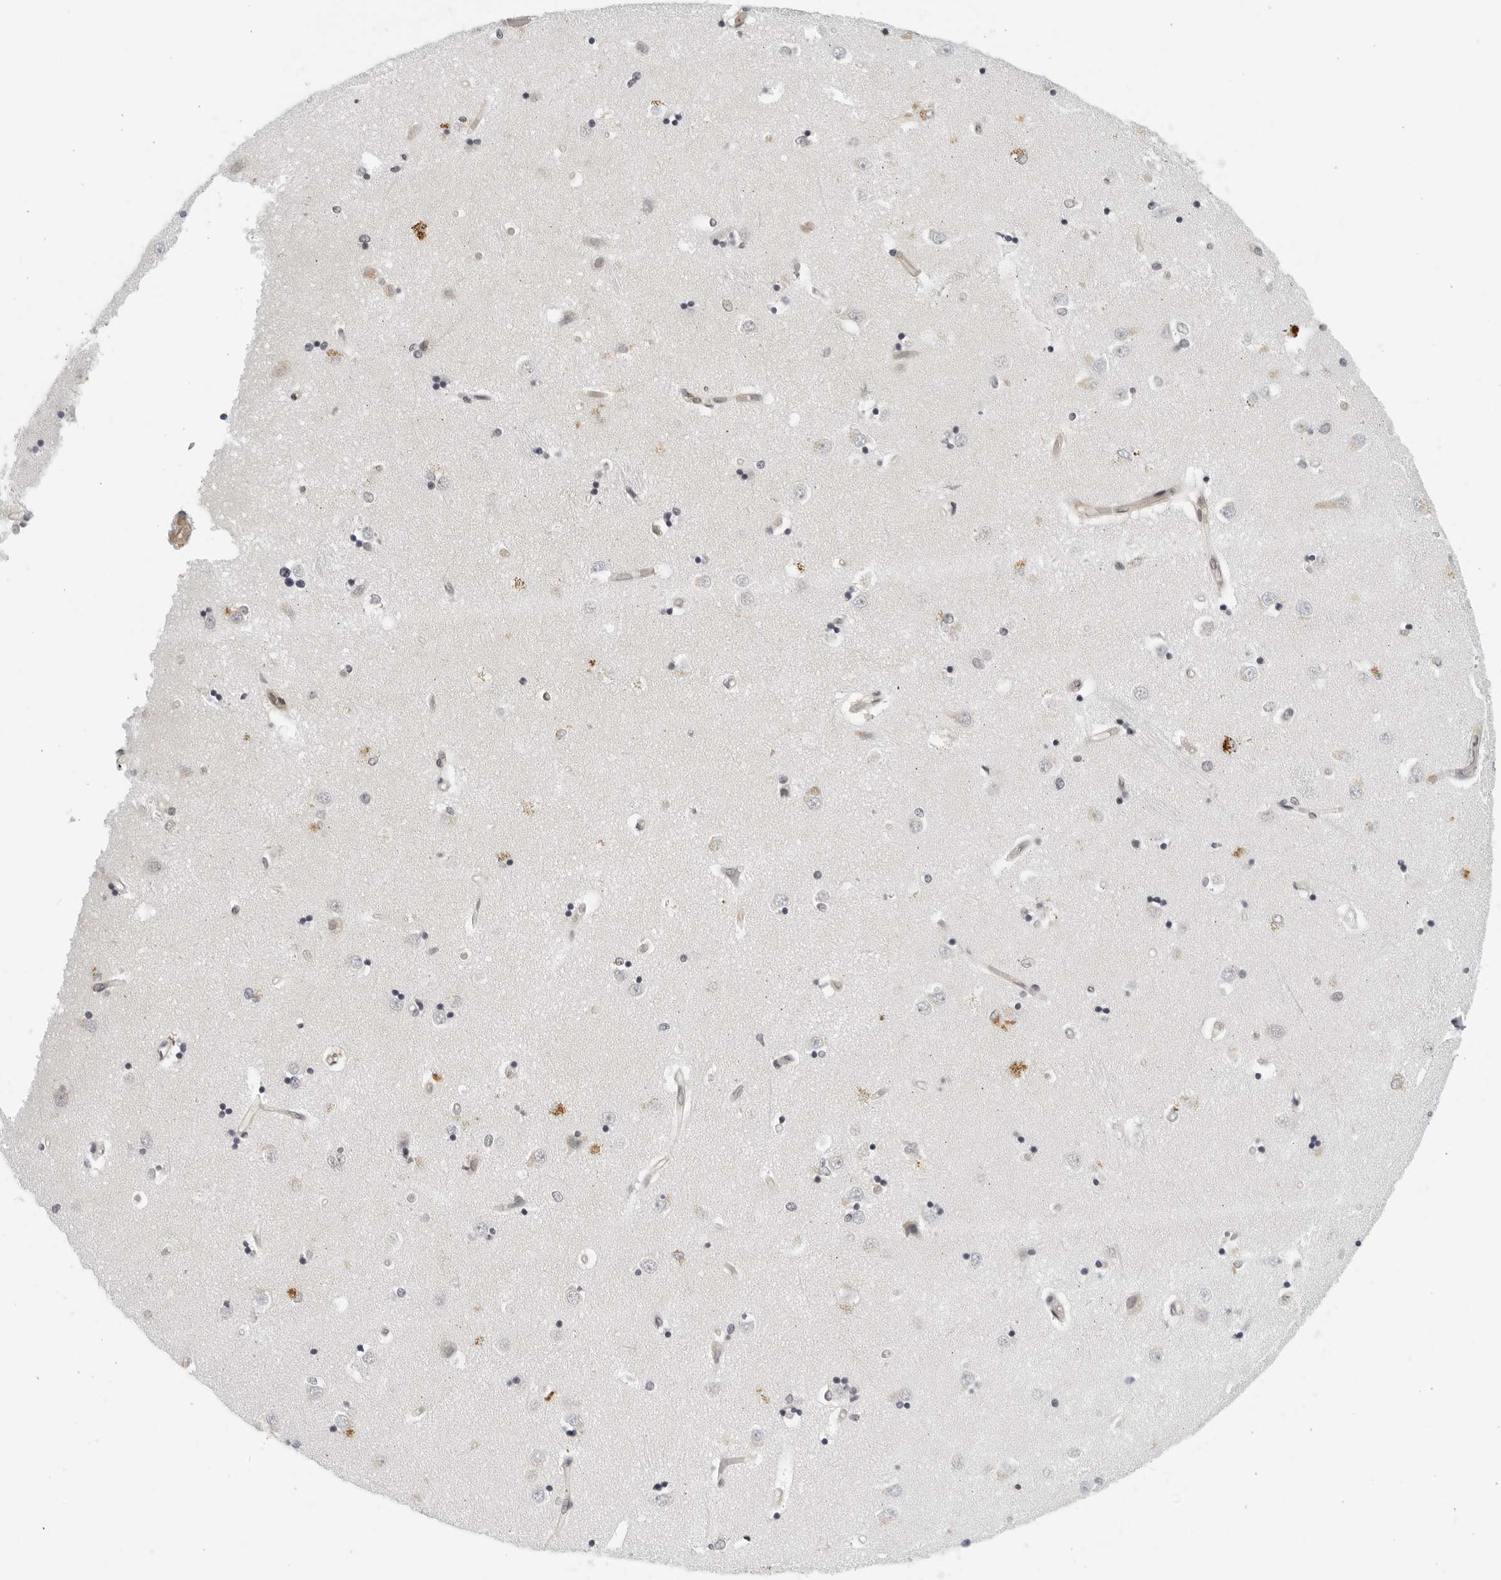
{"staining": {"intensity": "negative", "quantity": "none", "location": "none"}, "tissue": "caudate", "cell_type": "Glial cells", "image_type": "normal", "snomed": [{"axis": "morphology", "description": "Normal tissue, NOS"}, {"axis": "topography", "description": "Lateral ventricle wall"}], "caption": "DAB immunohistochemical staining of normal human caudate demonstrates no significant staining in glial cells. (Brightfield microscopy of DAB (3,3'-diaminobenzidine) immunohistochemistry (IHC) at high magnification).", "gene": "SERTAD4", "patient": {"sex": "male", "age": 45}}